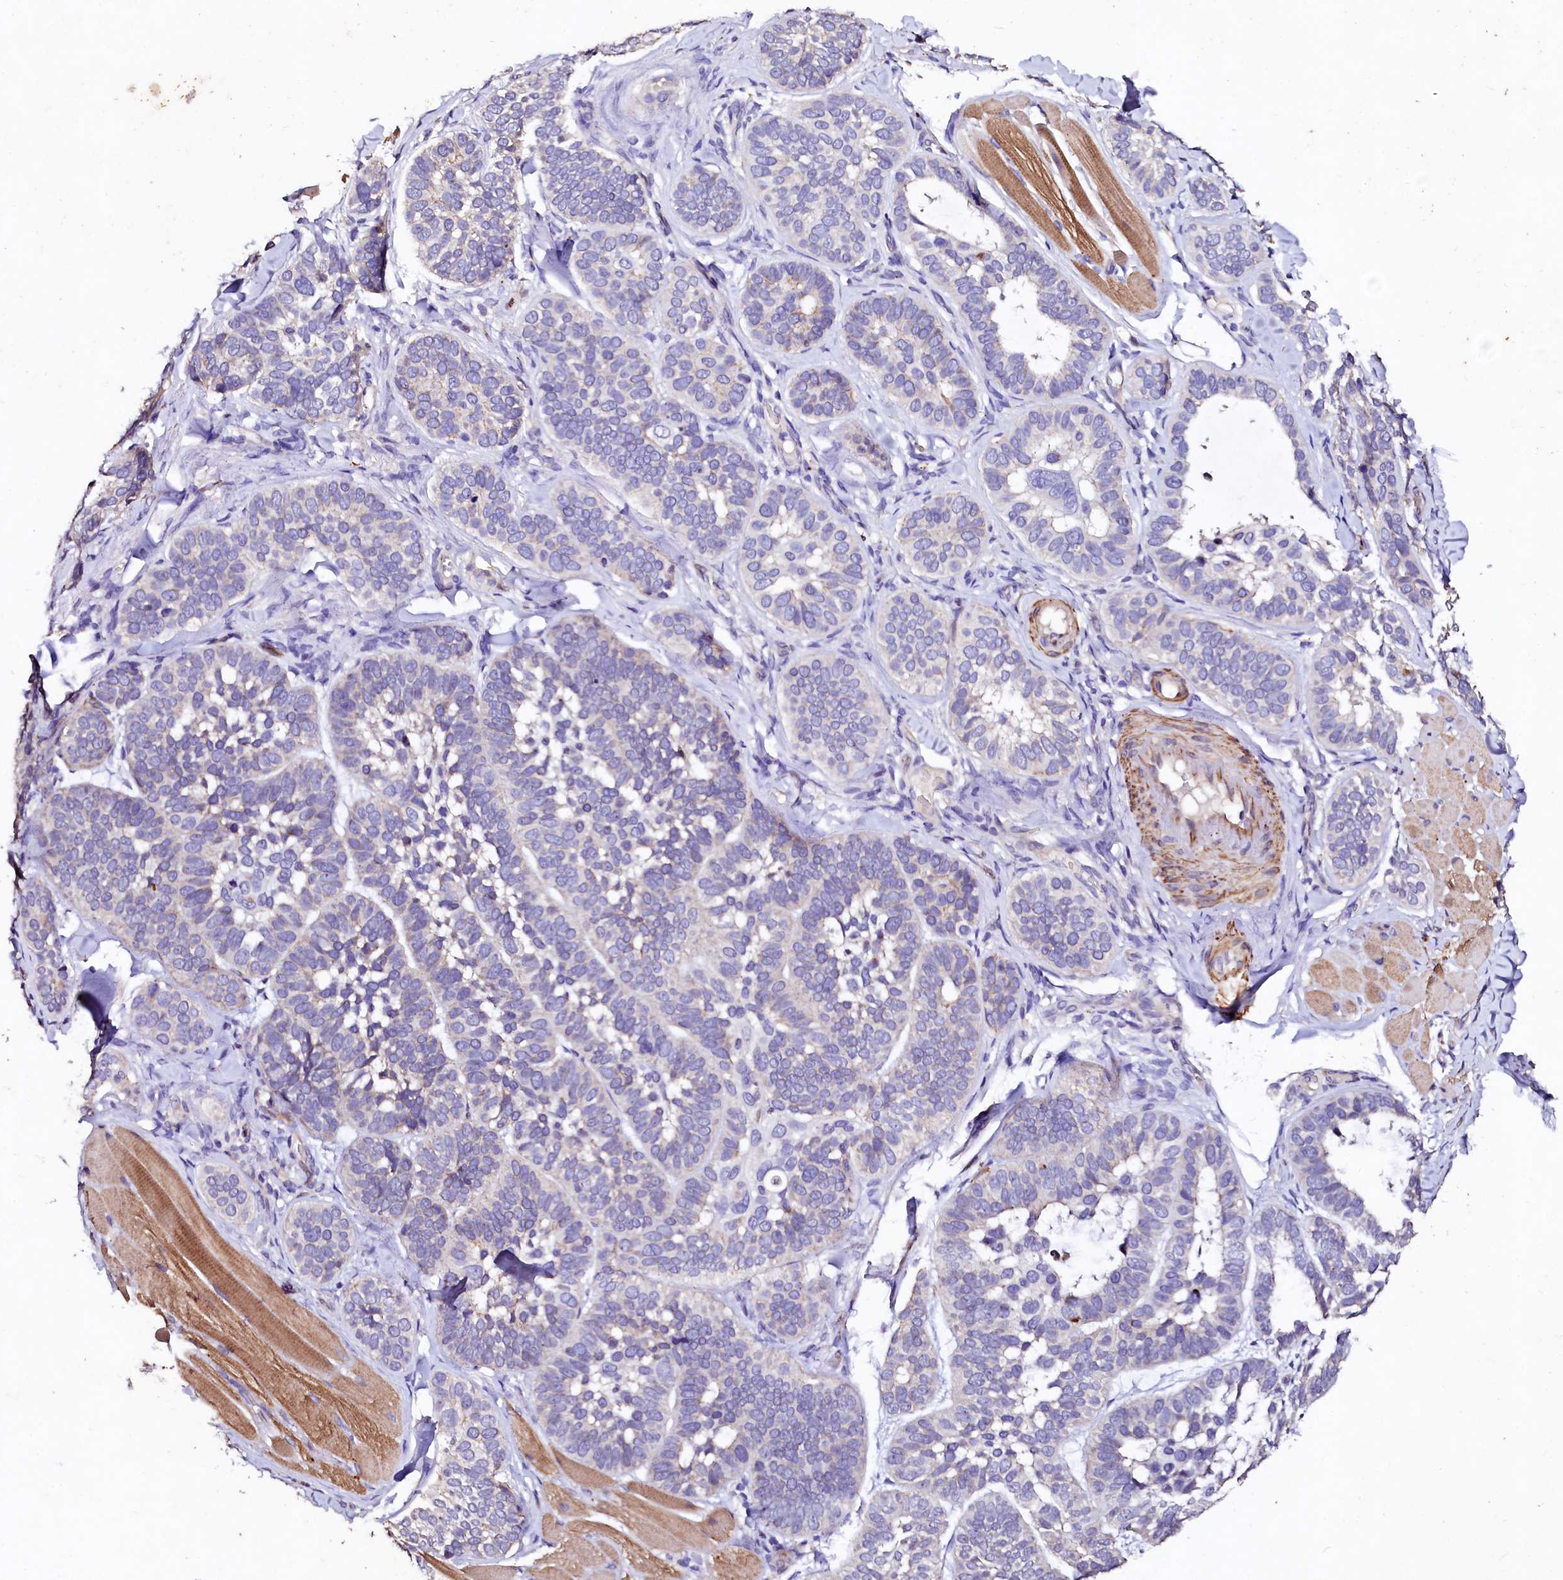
{"staining": {"intensity": "negative", "quantity": "none", "location": "none"}, "tissue": "skin cancer", "cell_type": "Tumor cells", "image_type": "cancer", "snomed": [{"axis": "morphology", "description": "Basal cell carcinoma"}, {"axis": "topography", "description": "Skin"}], "caption": "Immunohistochemistry image of skin basal cell carcinoma stained for a protein (brown), which reveals no staining in tumor cells.", "gene": "VPS36", "patient": {"sex": "male", "age": 62}}